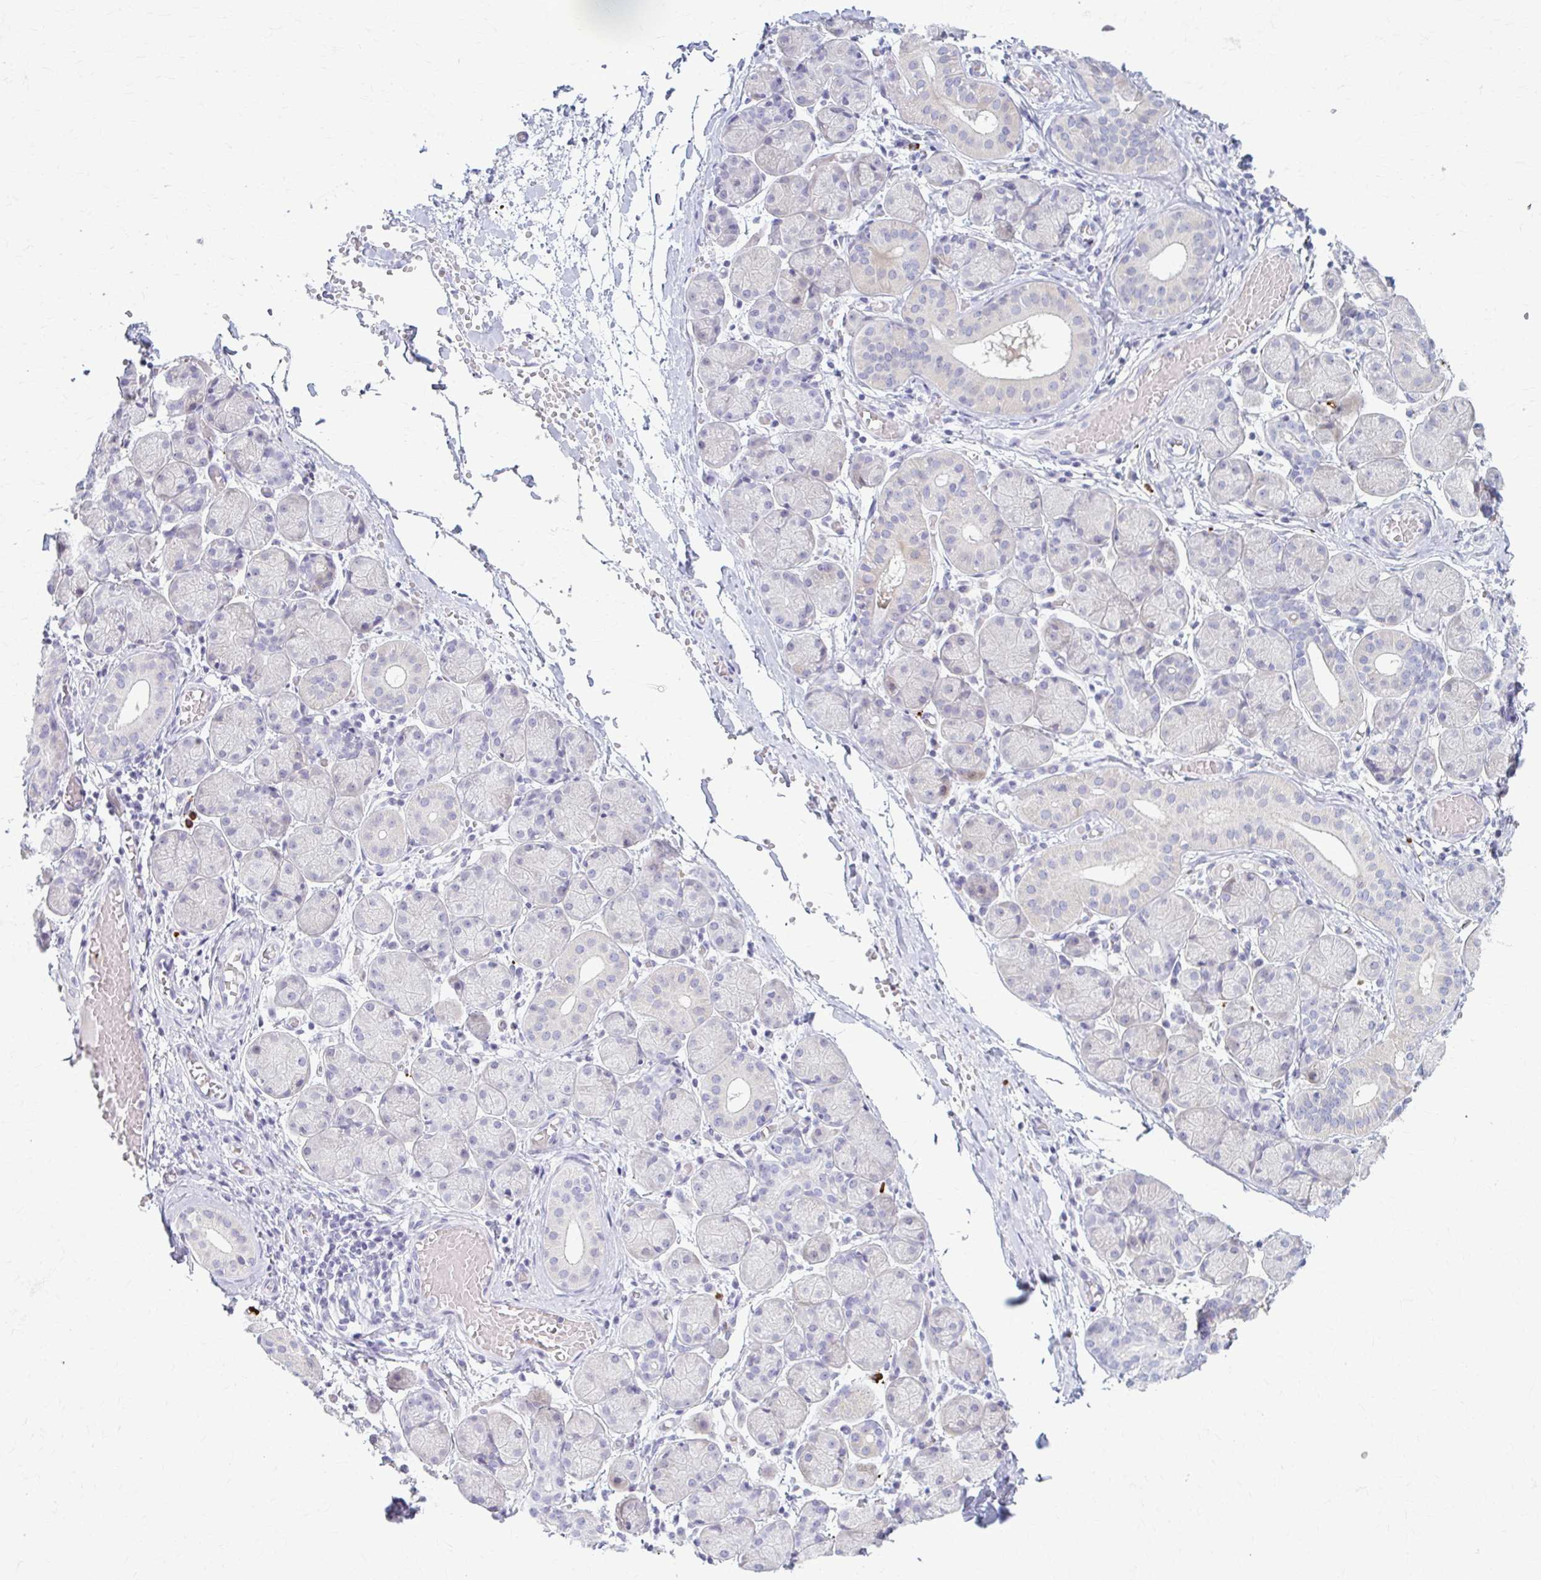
{"staining": {"intensity": "negative", "quantity": "none", "location": "none"}, "tissue": "salivary gland", "cell_type": "Glandular cells", "image_type": "normal", "snomed": [{"axis": "morphology", "description": "Normal tissue, NOS"}, {"axis": "topography", "description": "Salivary gland"}], "caption": "Immunohistochemistry (IHC) image of unremarkable salivary gland stained for a protein (brown), which displays no expression in glandular cells. (IHC, brightfield microscopy, high magnification).", "gene": "LDLRAP1", "patient": {"sex": "female", "age": 24}}